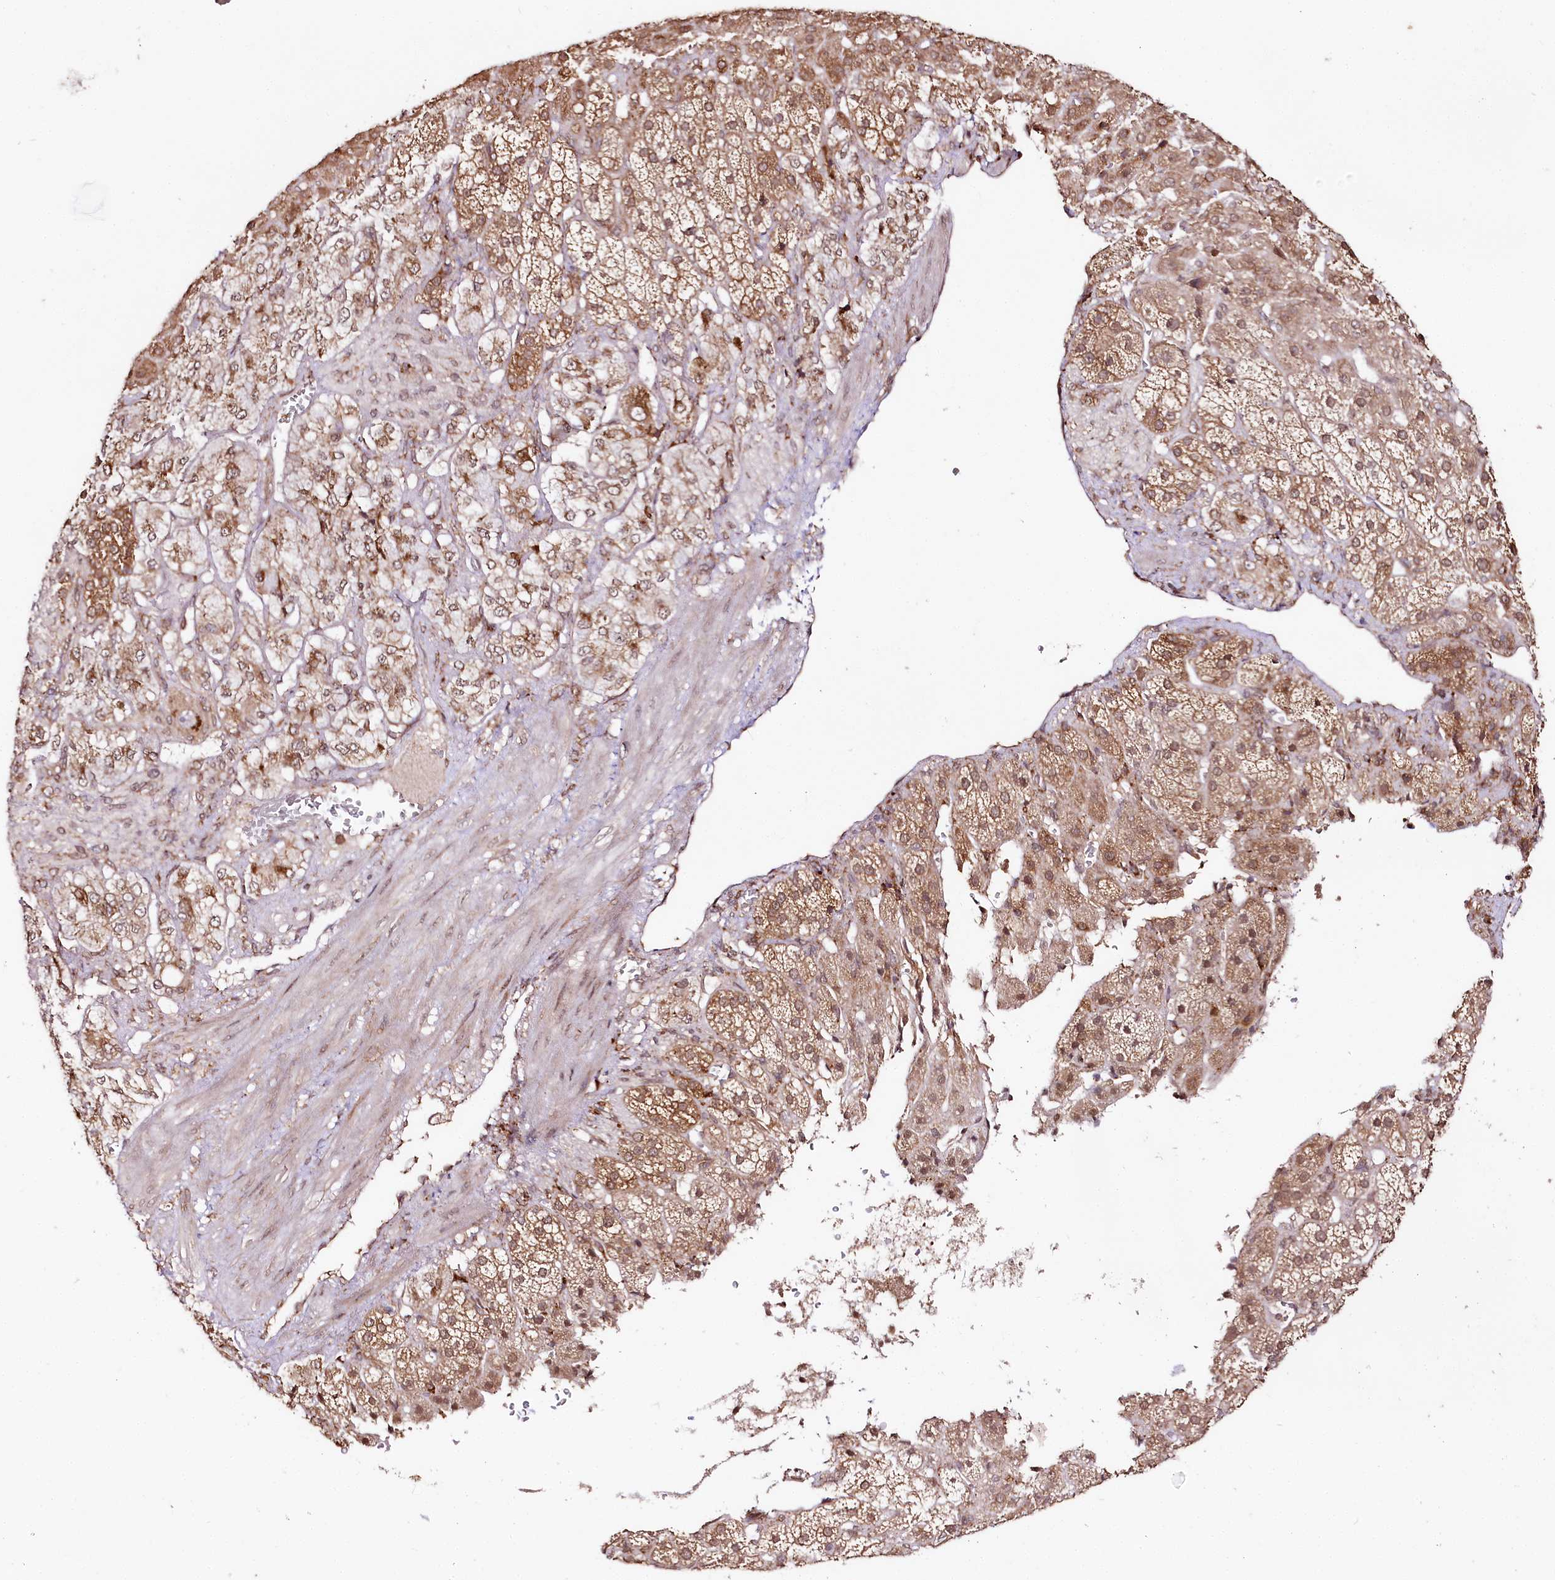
{"staining": {"intensity": "moderate", "quantity": ">75%", "location": "cytoplasmic/membranous,nuclear"}, "tissue": "adrenal gland", "cell_type": "Glandular cells", "image_type": "normal", "snomed": [{"axis": "morphology", "description": "Normal tissue, NOS"}, {"axis": "topography", "description": "Adrenal gland"}], "caption": "Adrenal gland stained for a protein (brown) displays moderate cytoplasmic/membranous,nuclear positive staining in about >75% of glandular cells.", "gene": "CNPY2", "patient": {"sex": "female", "age": 57}}